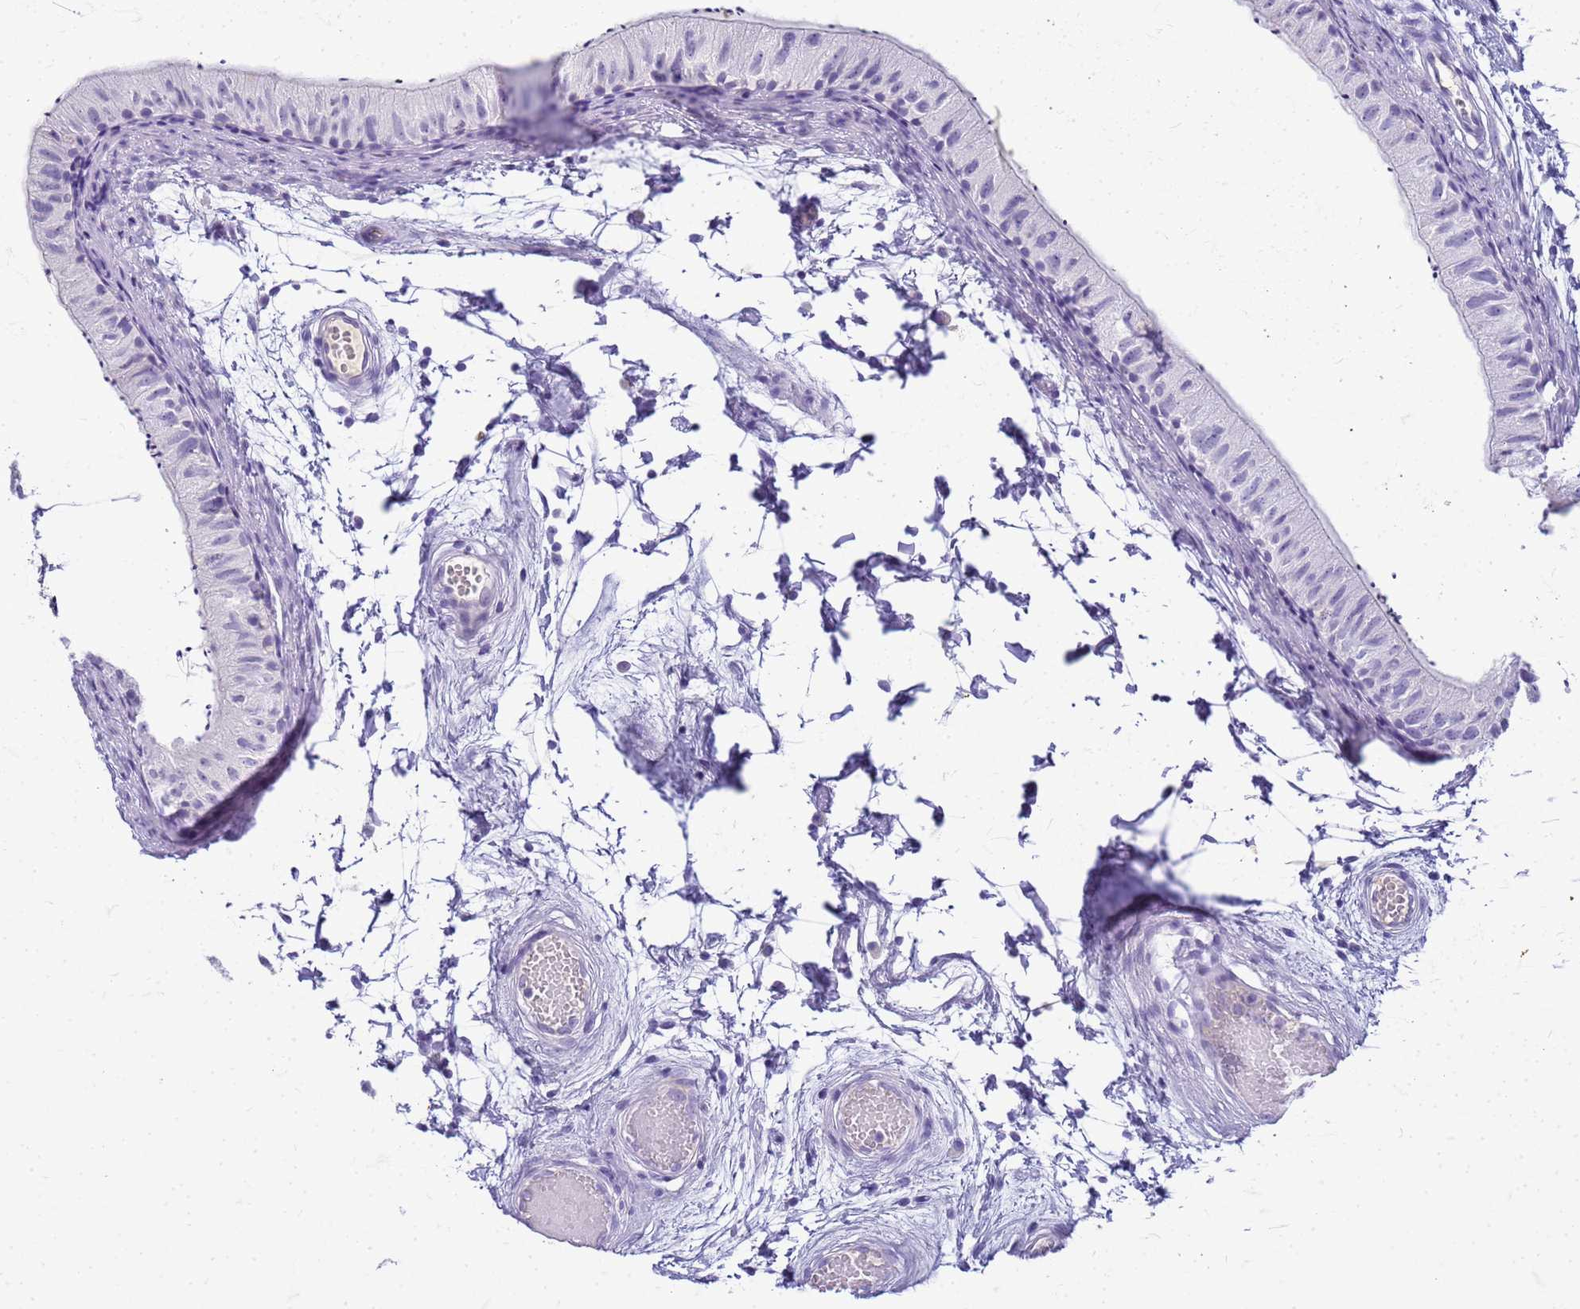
{"staining": {"intensity": "negative", "quantity": "none", "location": "none"}, "tissue": "epididymis", "cell_type": "Glandular cells", "image_type": "normal", "snomed": [{"axis": "morphology", "description": "Normal tissue, NOS"}, {"axis": "topography", "description": "Epididymis"}], "caption": "The image shows no staining of glandular cells in unremarkable epididymis.", "gene": "CFAP100", "patient": {"sex": "male", "age": 50}}